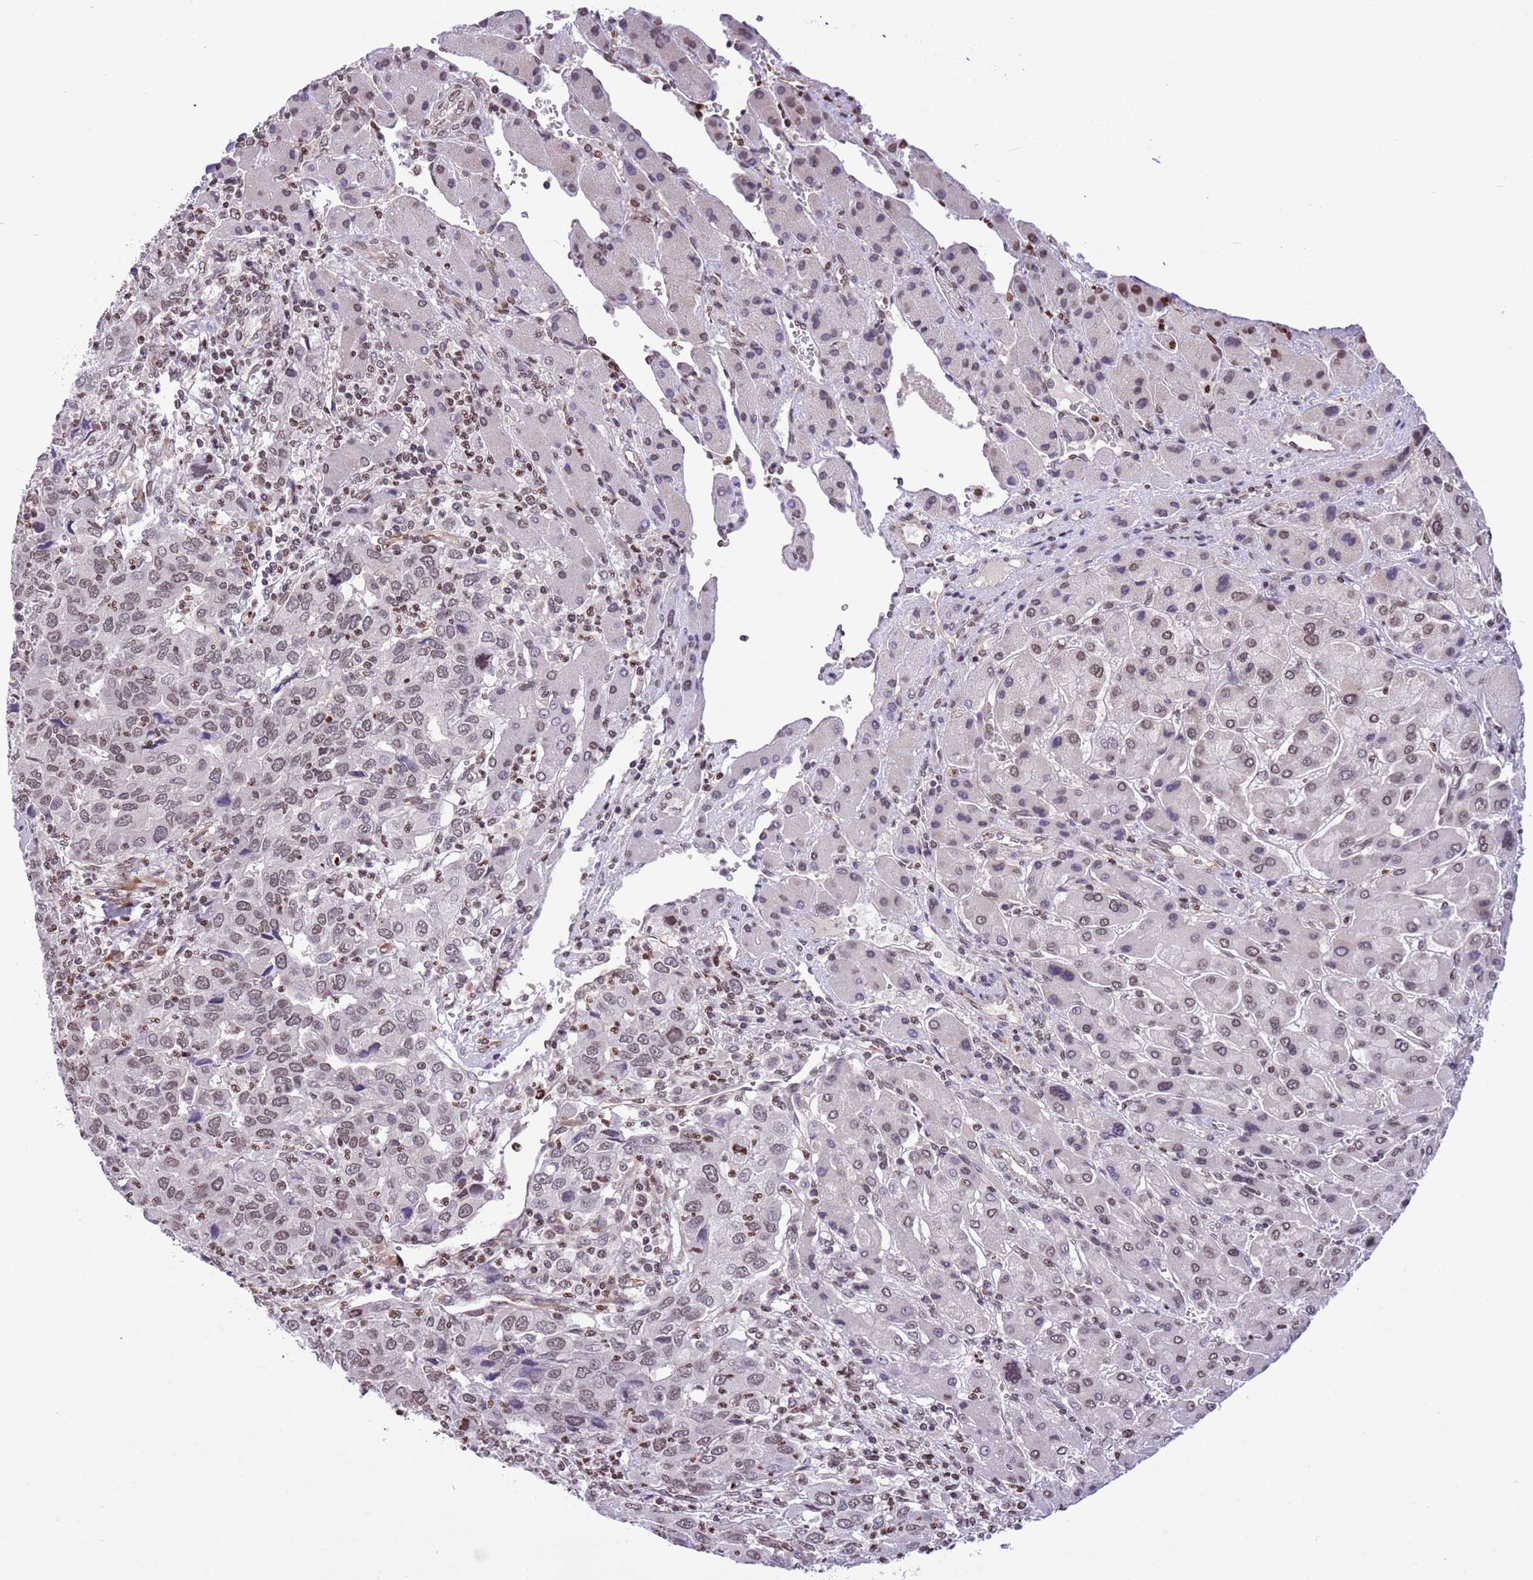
{"staining": {"intensity": "weak", "quantity": ">75%", "location": "nuclear"}, "tissue": "liver cancer", "cell_type": "Tumor cells", "image_type": "cancer", "snomed": [{"axis": "morphology", "description": "Carcinoma, Hepatocellular, NOS"}, {"axis": "topography", "description": "Liver"}], "caption": "Liver cancer tissue displays weak nuclear positivity in about >75% of tumor cells, visualized by immunohistochemistry. Ihc stains the protein in brown and the nuclei are stained blue.", "gene": "NRIP1", "patient": {"sex": "male", "age": 63}}